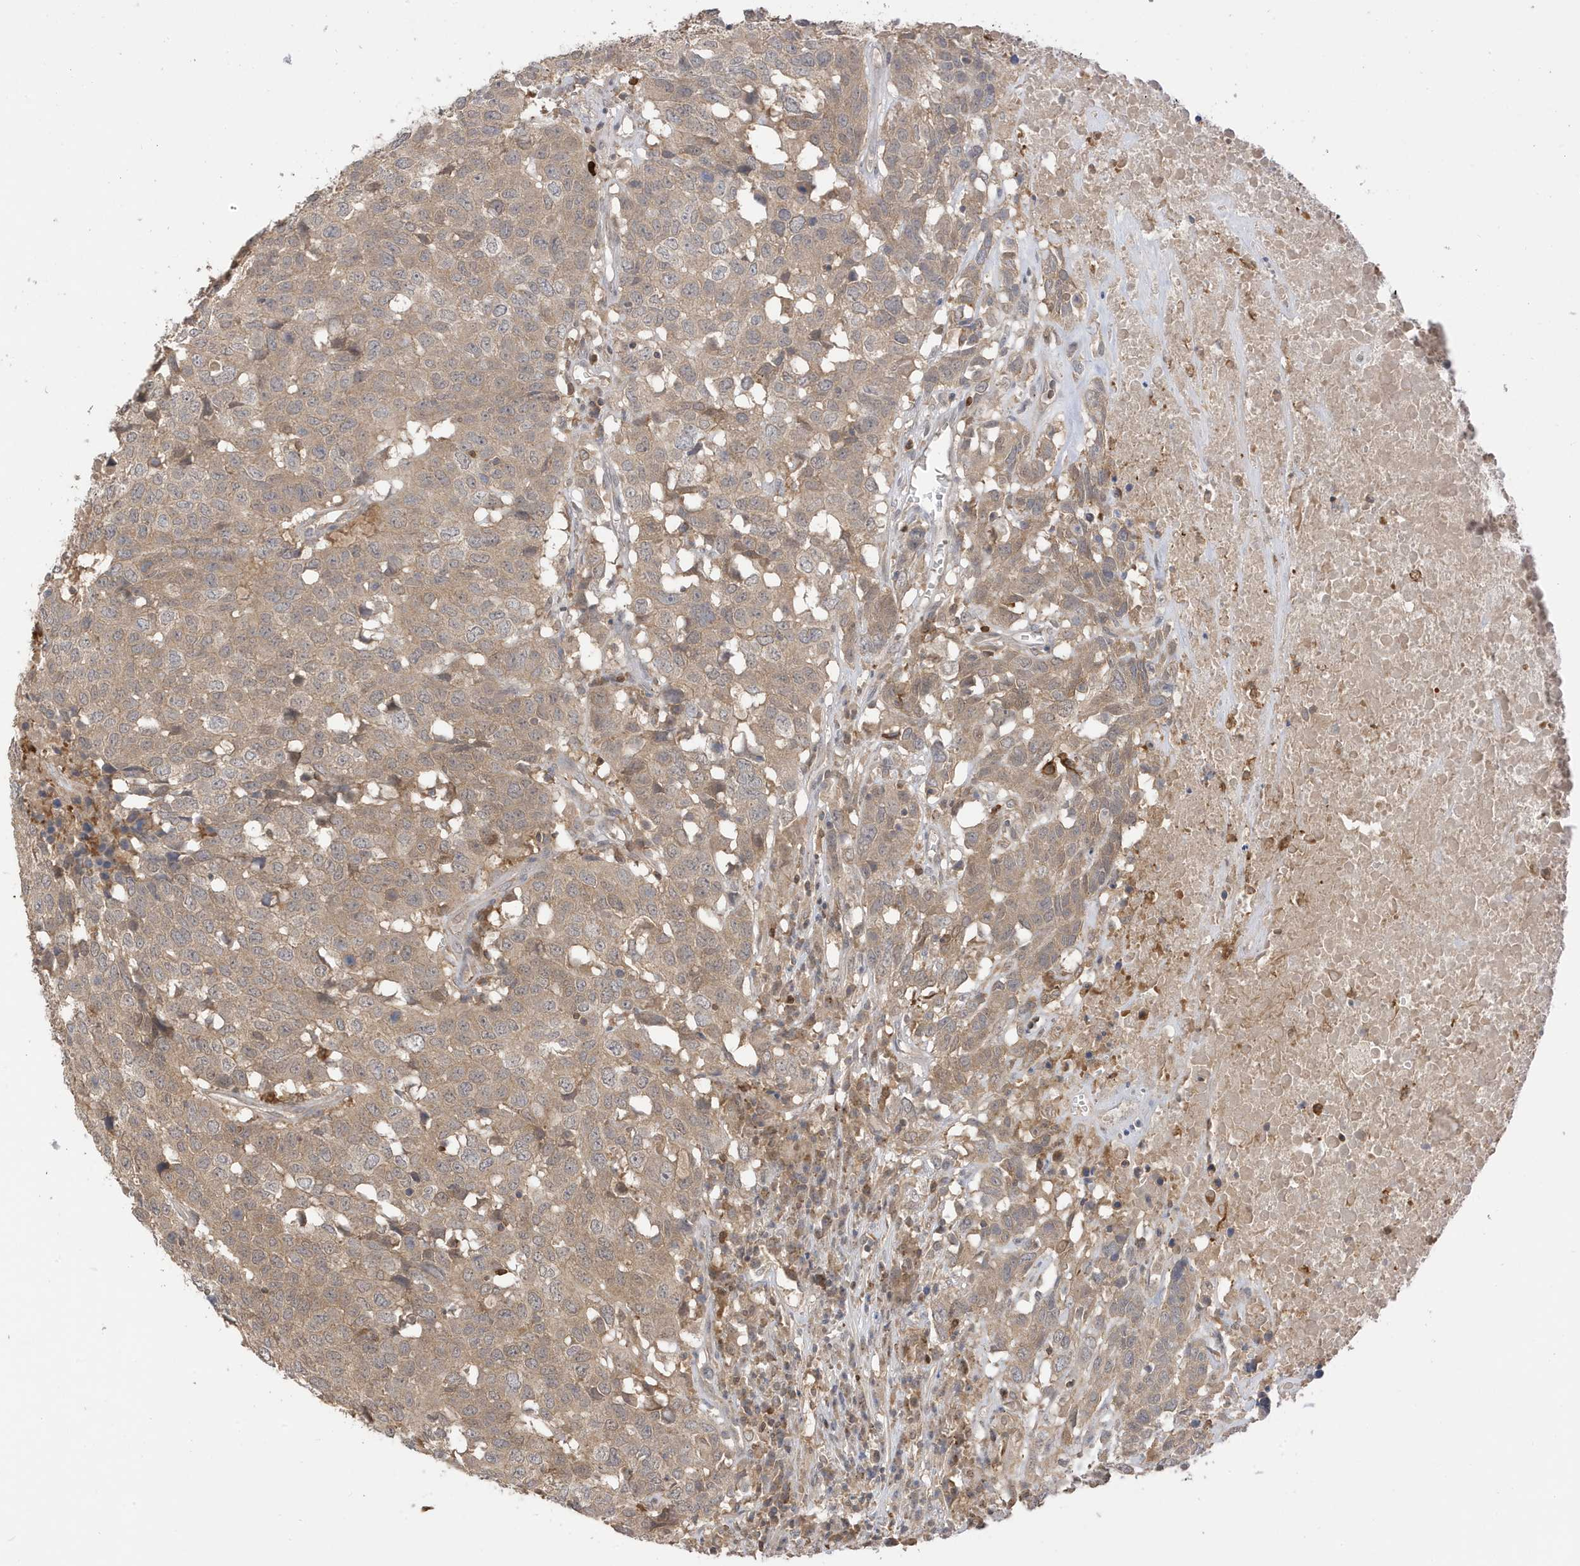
{"staining": {"intensity": "weak", "quantity": ">75%", "location": "cytoplasmic/membranous"}, "tissue": "head and neck cancer", "cell_type": "Tumor cells", "image_type": "cancer", "snomed": [{"axis": "morphology", "description": "Squamous cell carcinoma, NOS"}, {"axis": "topography", "description": "Head-Neck"}], "caption": "An image of squamous cell carcinoma (head and neck) stained for a protein exhibits weak cytoplasmic/membranous brown staining in tumor cells. (IHC, brightfield microscopy, high magnification).", "gene": "TAB3", "patient": {"sex": "male", "age": 66}}